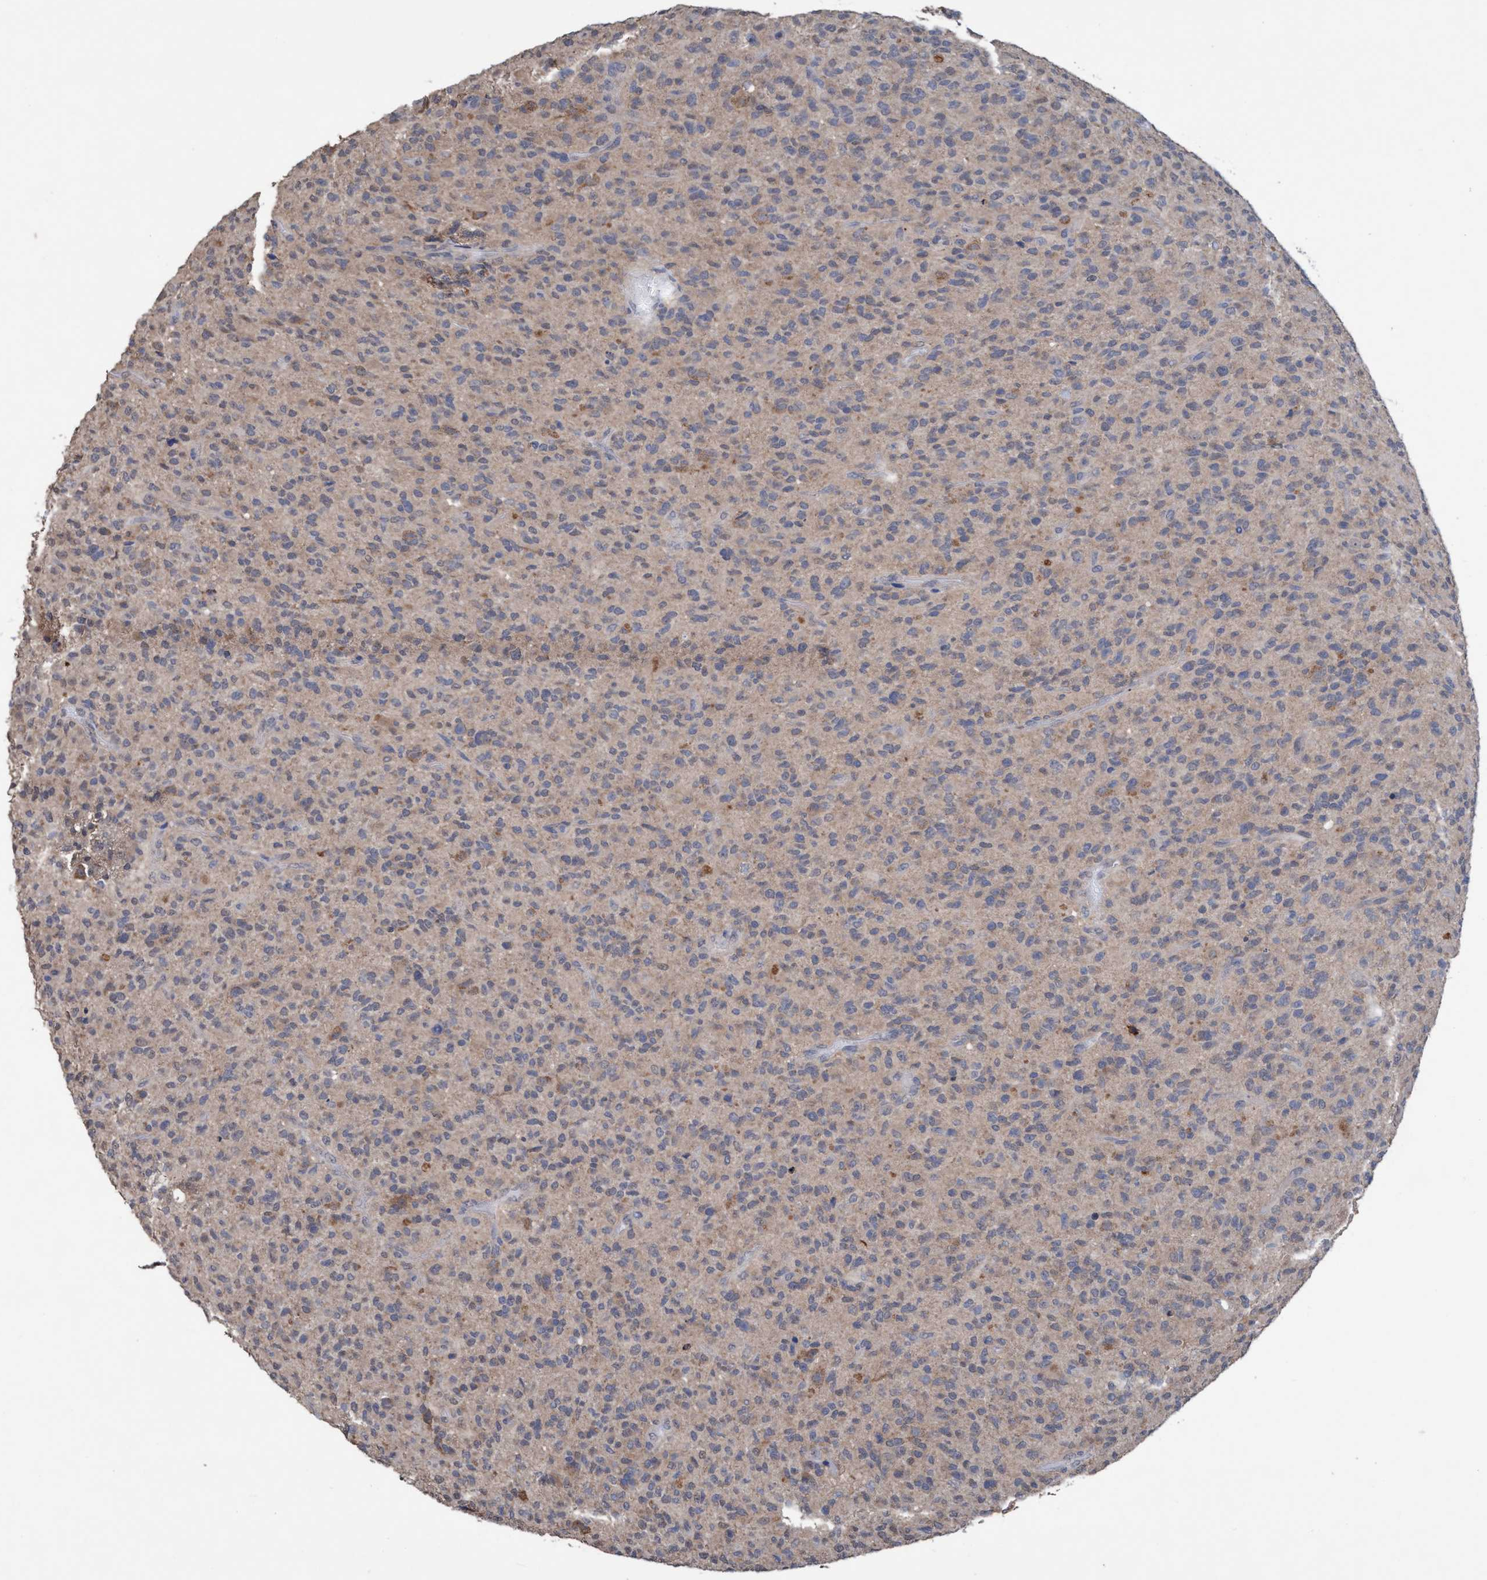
{"staining": {"intensity": "weak", "quantity": "<25%", "location": "cytoplasmic/membranous"}, "tissue": "glioma", "cell_type": "Tumor cells", "image_type": "cancer", "snomed": [{"axis": "morphology", "description": "Glioma, malignant, High grade"}, {"axis": "topography", "description": "Brain"}], "caption": "An immunohistochemistry photomicrograph of glioma is shown. There is no staining in tumor cells of glioma. The staining was performed using DAB (3,3'-diaminobenzidine) to visualize the protein expression in brown, while the nuclei were stained in blue with hematoxylin (Magnification: 20x).", "gene": "GLOD4", "patient": {"sex": "male", "age": 71}}